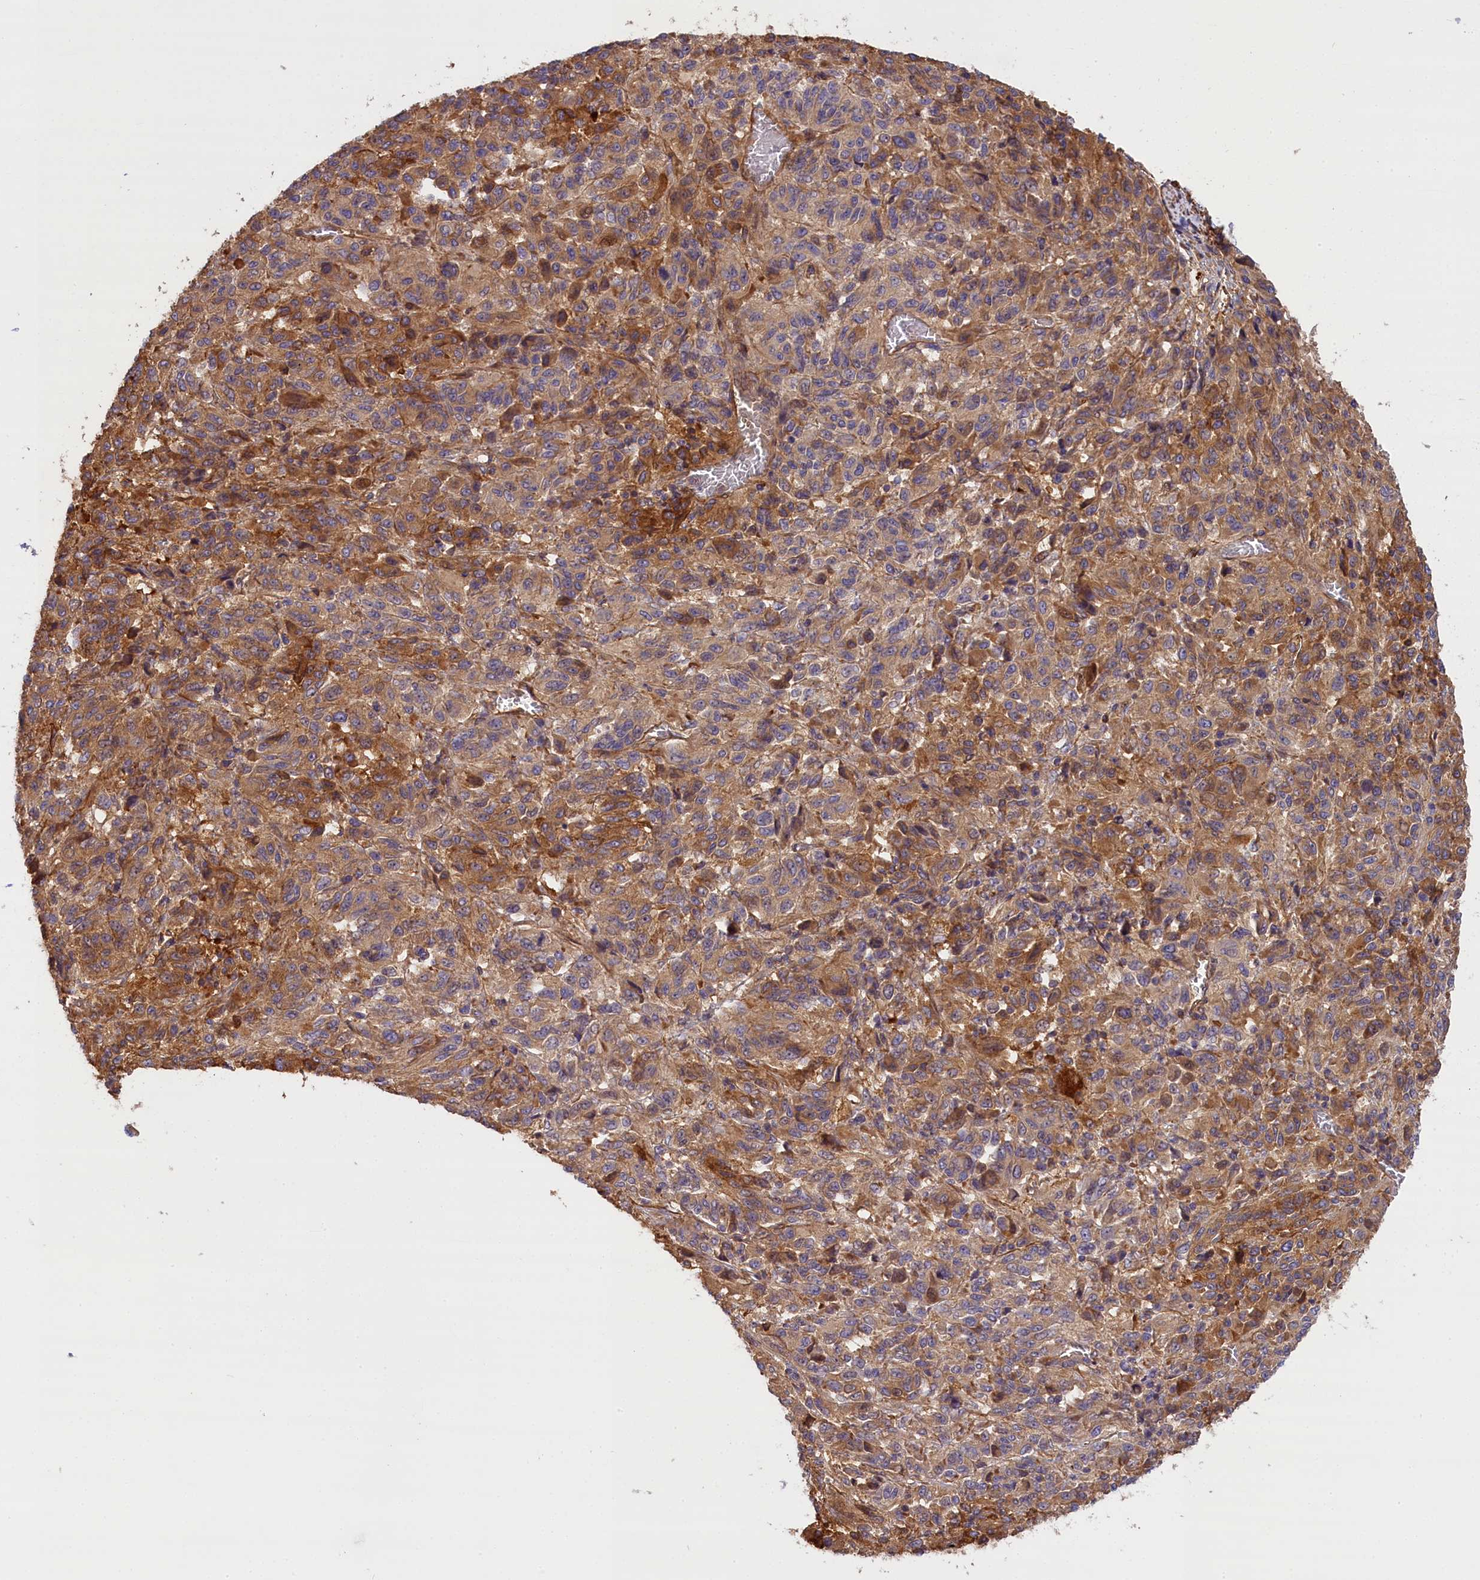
{"staining": {"intensity": "moderate", "quantity": "25%-75%", "location": "cytoplasmic/membranous"}, "tissue": "melanoma", "cell_type": "Tumor cells", "image_type": "cancer", "snomed": [{"axis": "morphology", "description": "Malignant melanoma, Metastatic site"}, {"axis": "topography", "description": "Lung"}], "caption": "The photomicrograph displays immunohistochemical staining of melanoma. There is moderate cytoplasmic/membranous expression is seen in approximately 25%-75% of tumor cells.", "gene": "FUZ", "patient": {"sex": "male", "age": 64}}